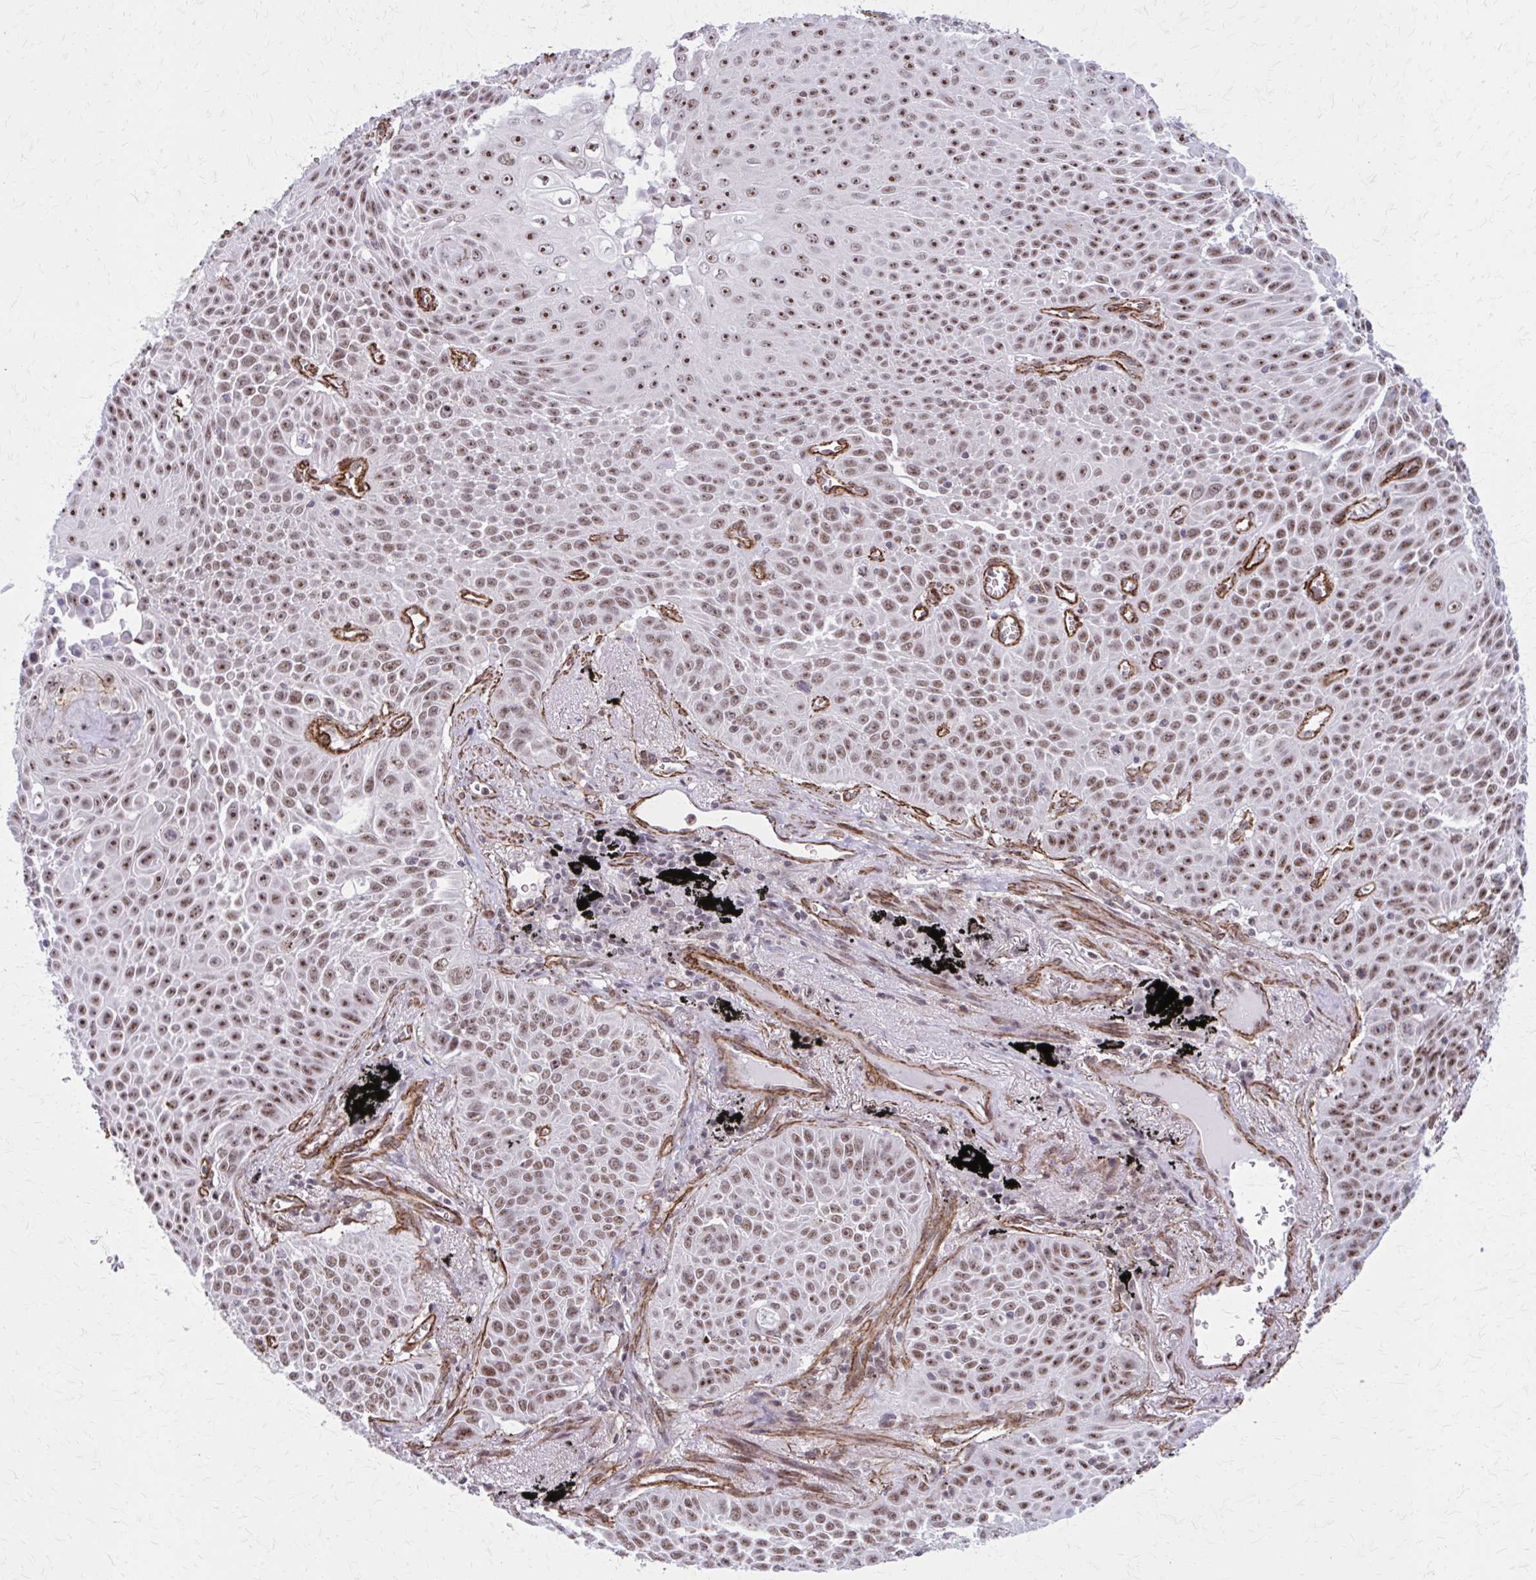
{"staining": {"intensity": "moderate", "quantity": ">75%", "location": "nuclear"}, "tissue": "lung cancer", "cell_type": "Tumor cells", "image_type": "cancer", "snomed": [{"axis": "morphology", "description": "Squamous cell carcinoma, NOS"}, {"axis": "morphology", "description": "Squamous cell carcinoma, metastatic, NOS"}, {"axis": "topography", "description": "Lymph node"}, {"axis": "topography", "description": "Lung"}], "caption": "The histopathology image demonstrates a brown stain indicating the presence of a protein in the nuclear of tumor cells in lung metastatic squamous cell carcinoma.", "gene": "NRBF2", "patient": {"sex": "female", "age": 62}}